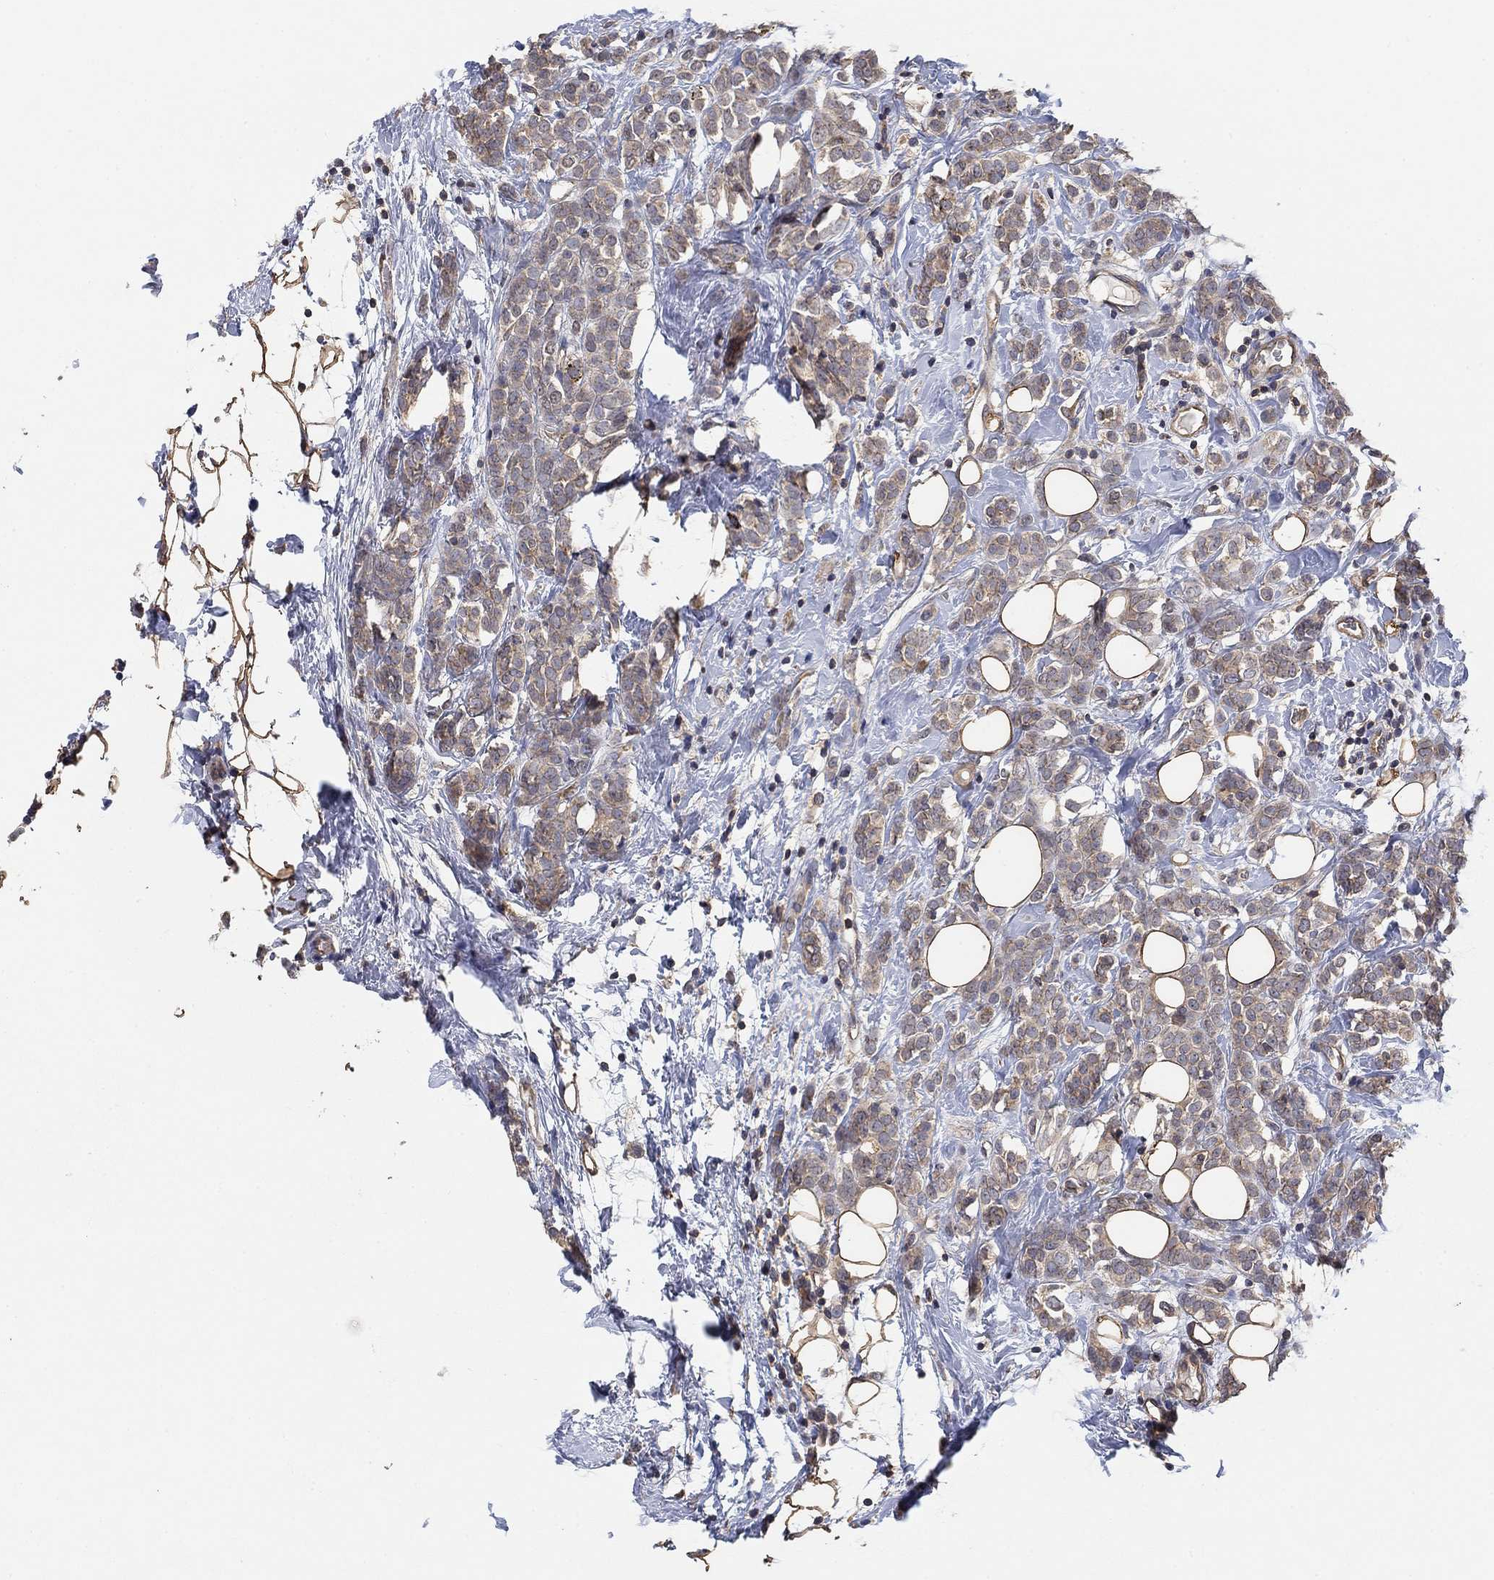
{"staining": {"intensity": "weak", "quantity": "25%-75%", "location": "cytoplasmic/membranous"}, "tissue": "breast cancer", "cell_type": "Tumor cells", "image_type": "cancer", "snomed": [{"axis": "morphology", "description": "Lobular carcinoma"}, {"axis": "topography", "description": "Breast"}], "caption": "A photomicrograph of human lobular carcinoma (breast) stained for a protein exhibits weak cytoplasmic/membranous brown staining in tumor cells.", "gene": "CCDC43", "patient": {"sex": "female", "age": 49}}